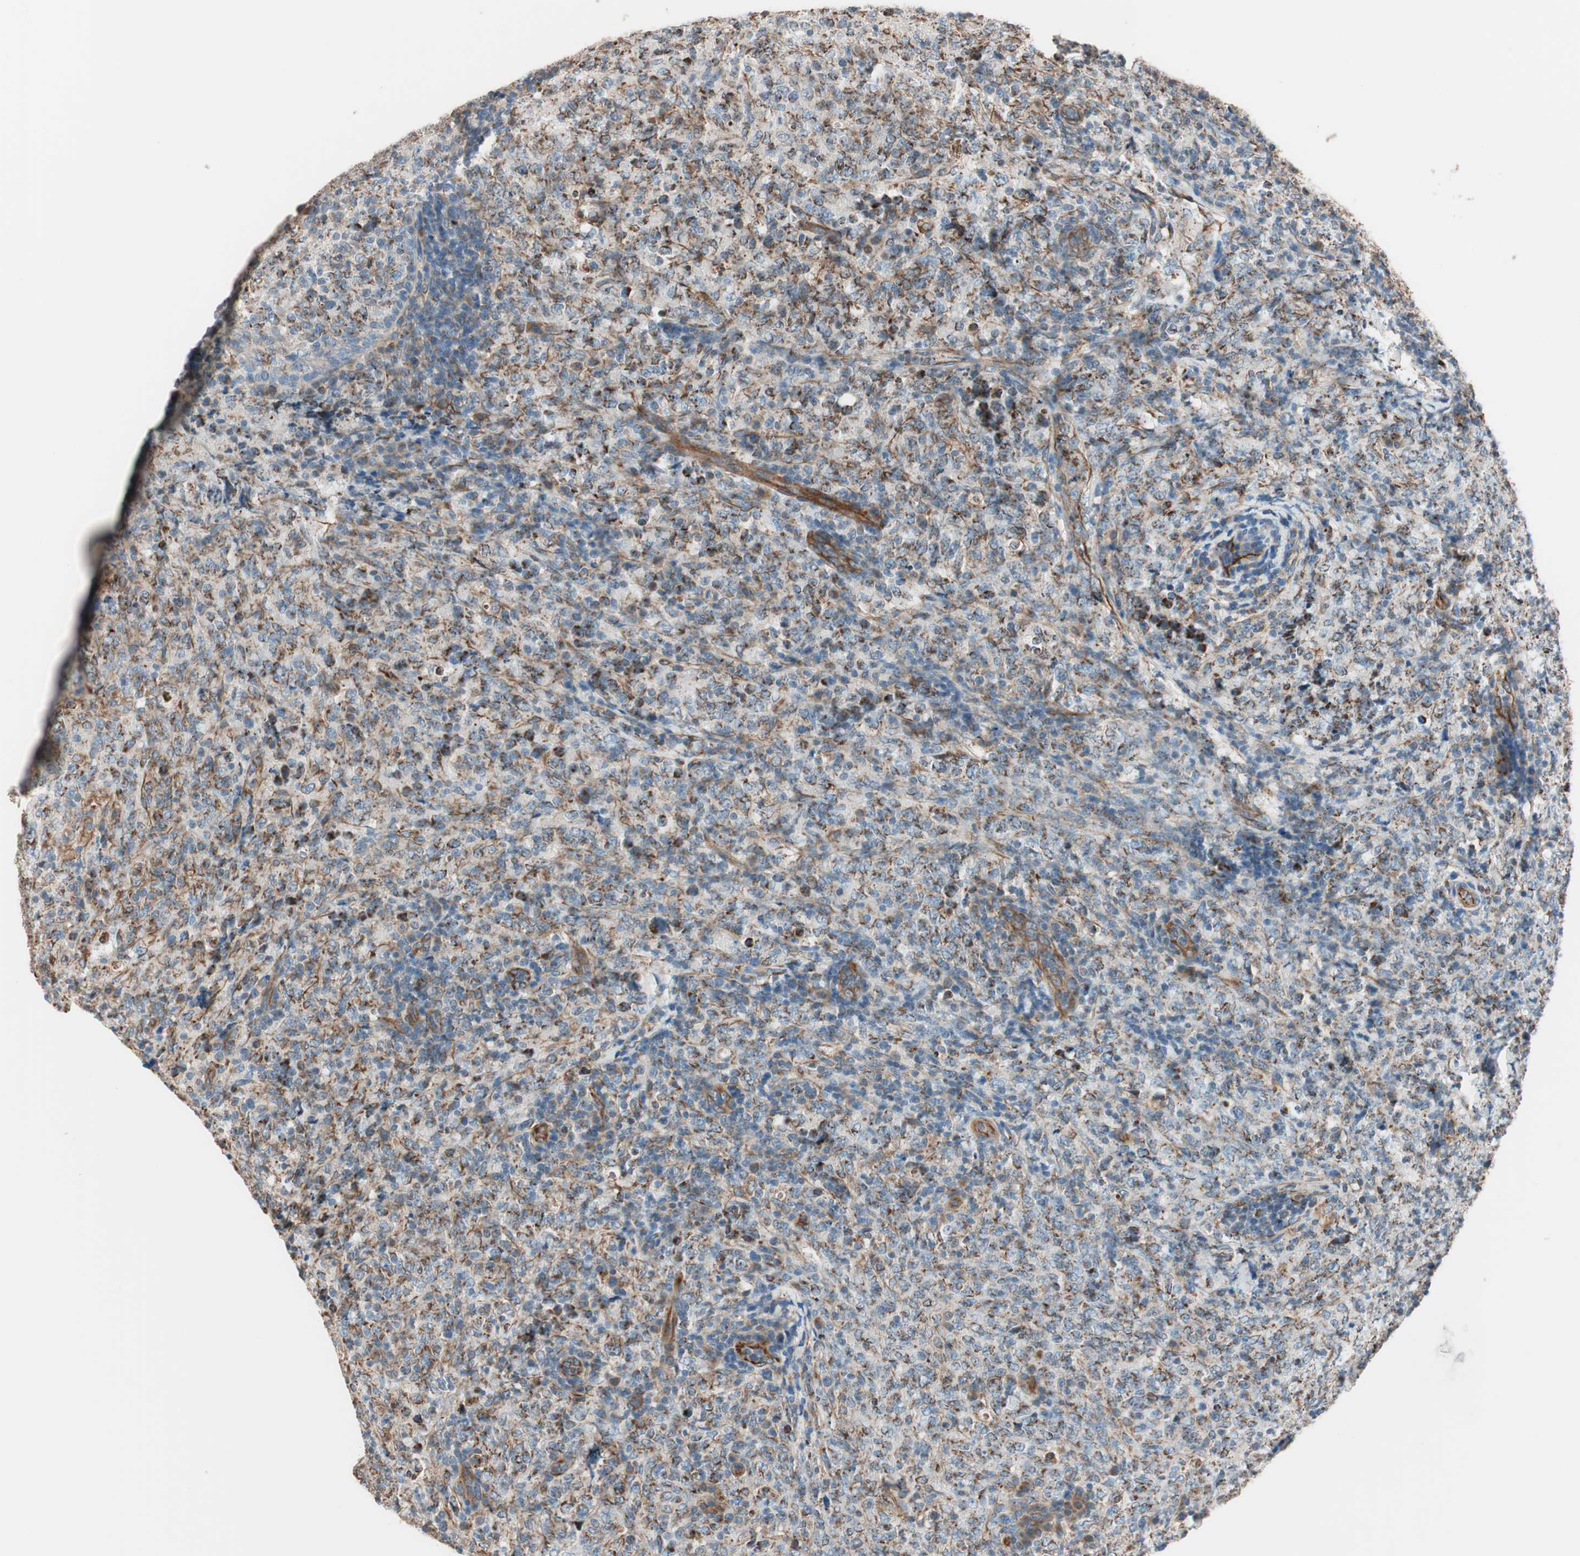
{"staining": {"intensity": "weak", "quantity": "<25%", "location": "cytoplasmic/membranous"}, "tissue": "lymphoma", "cell_type": "Tumor cells", "image_type": "cancer", "snomed": [{"axis": "morphology", "description": "Malignant lymphoma, non-Hodgkin's type, High grade"}, {"axis": "topography", "description": "Tonsil"}], "caption": "This is an immunohistochemistry histopathology image of human high-grade malignant lymphoma, non-Hodgkin's type. There is no positivity in tumor cells.", "gene": "SRCIN1", "patient": {"sex": "female", "age": 36}}